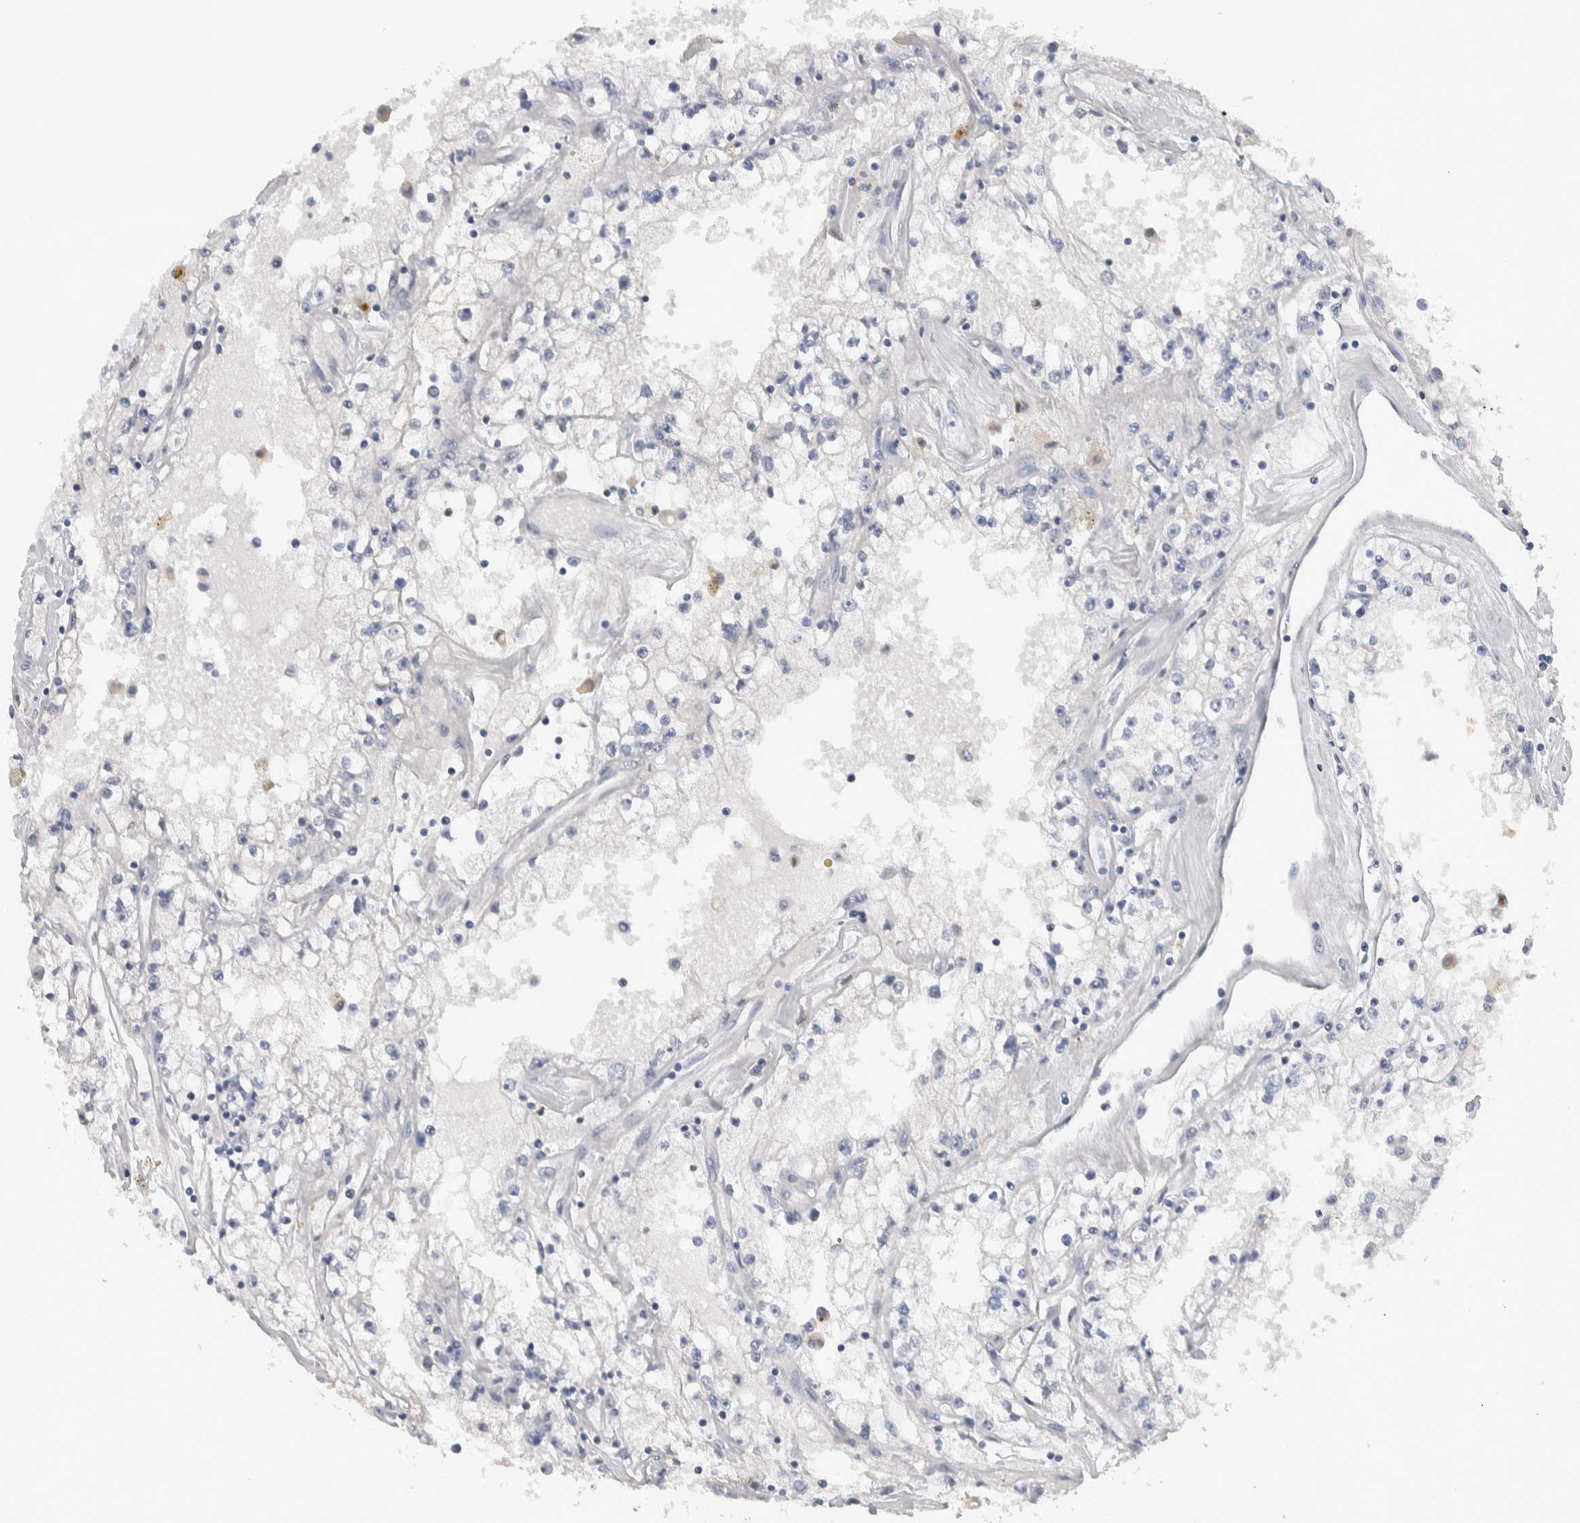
{"staining": {"intensity": "negative", "quantity": "none", "location": "none"}, "tissue": "renal cancer", "cell_type": "Tumor cells", "image_type": "cancer", "snomed": [{"axis": "morphology", "description": "Adenocarcinoma, NOS"}, {"axis": "topography", "description": "Kidney"}], "caption": "A histopathology image of renal cancer stained for a protein demonstrates no brown staining in tumor cells.", "gene": "TMEM102", "patient": {"sex": "male", "age": 56}}